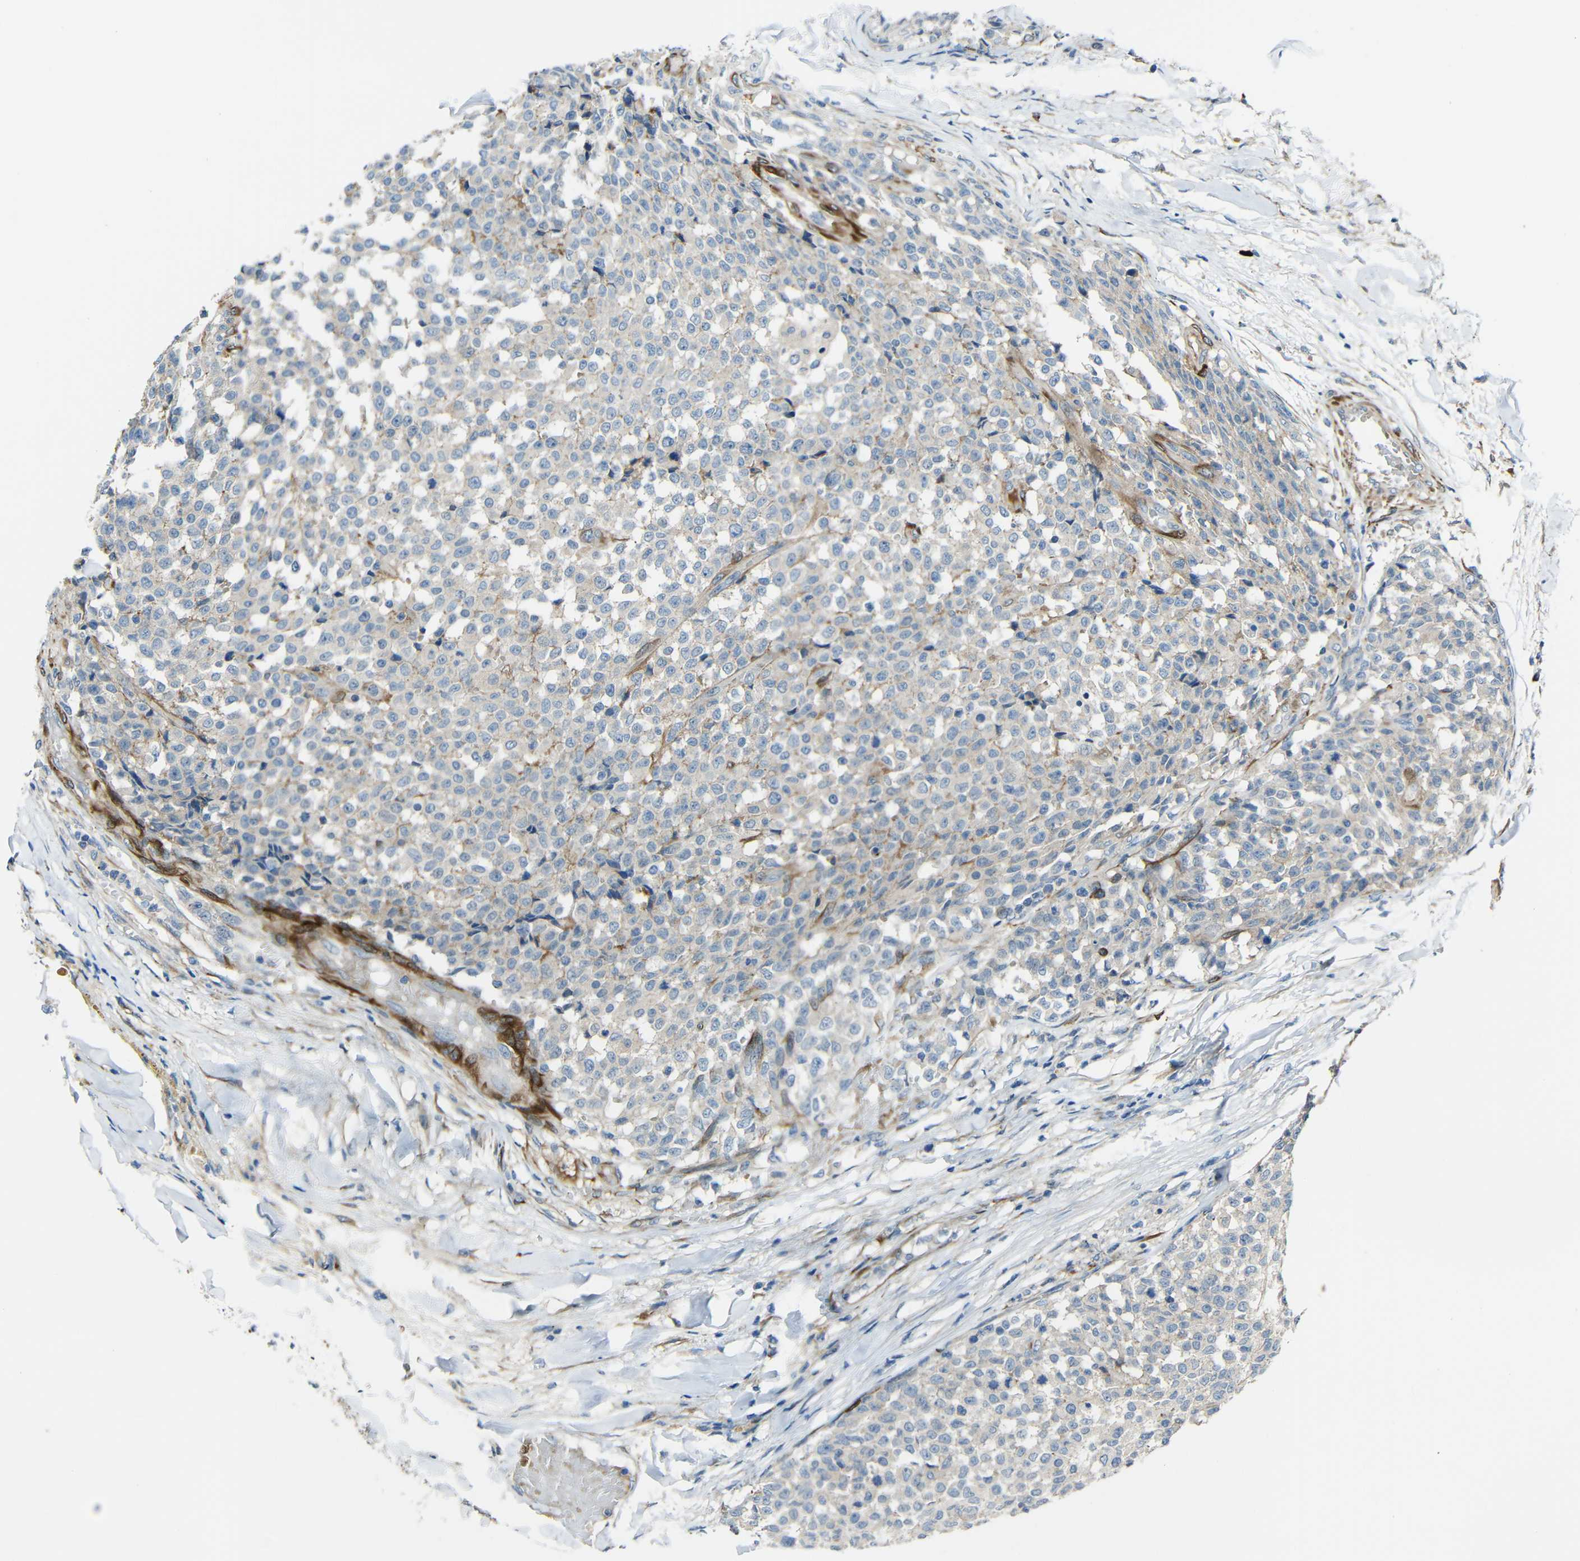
{"staining": {"intensity": "negative", "quantity": "none", "location": "none"}, "tissue": "testis cancer", "cell_type": "Tumor cells", "image_type": "cancer", "snomed": [{"axis": "morphology", "description": "Seminoma, NOS"}, {"axis": "topography", "description": "Testis"}], "caption": "Micrograph shows no significant protein staining in tumor cells of testis cancer (seminoma).", "gene": "DCLK1", "patient": {"sex": "male", "age": 59}}